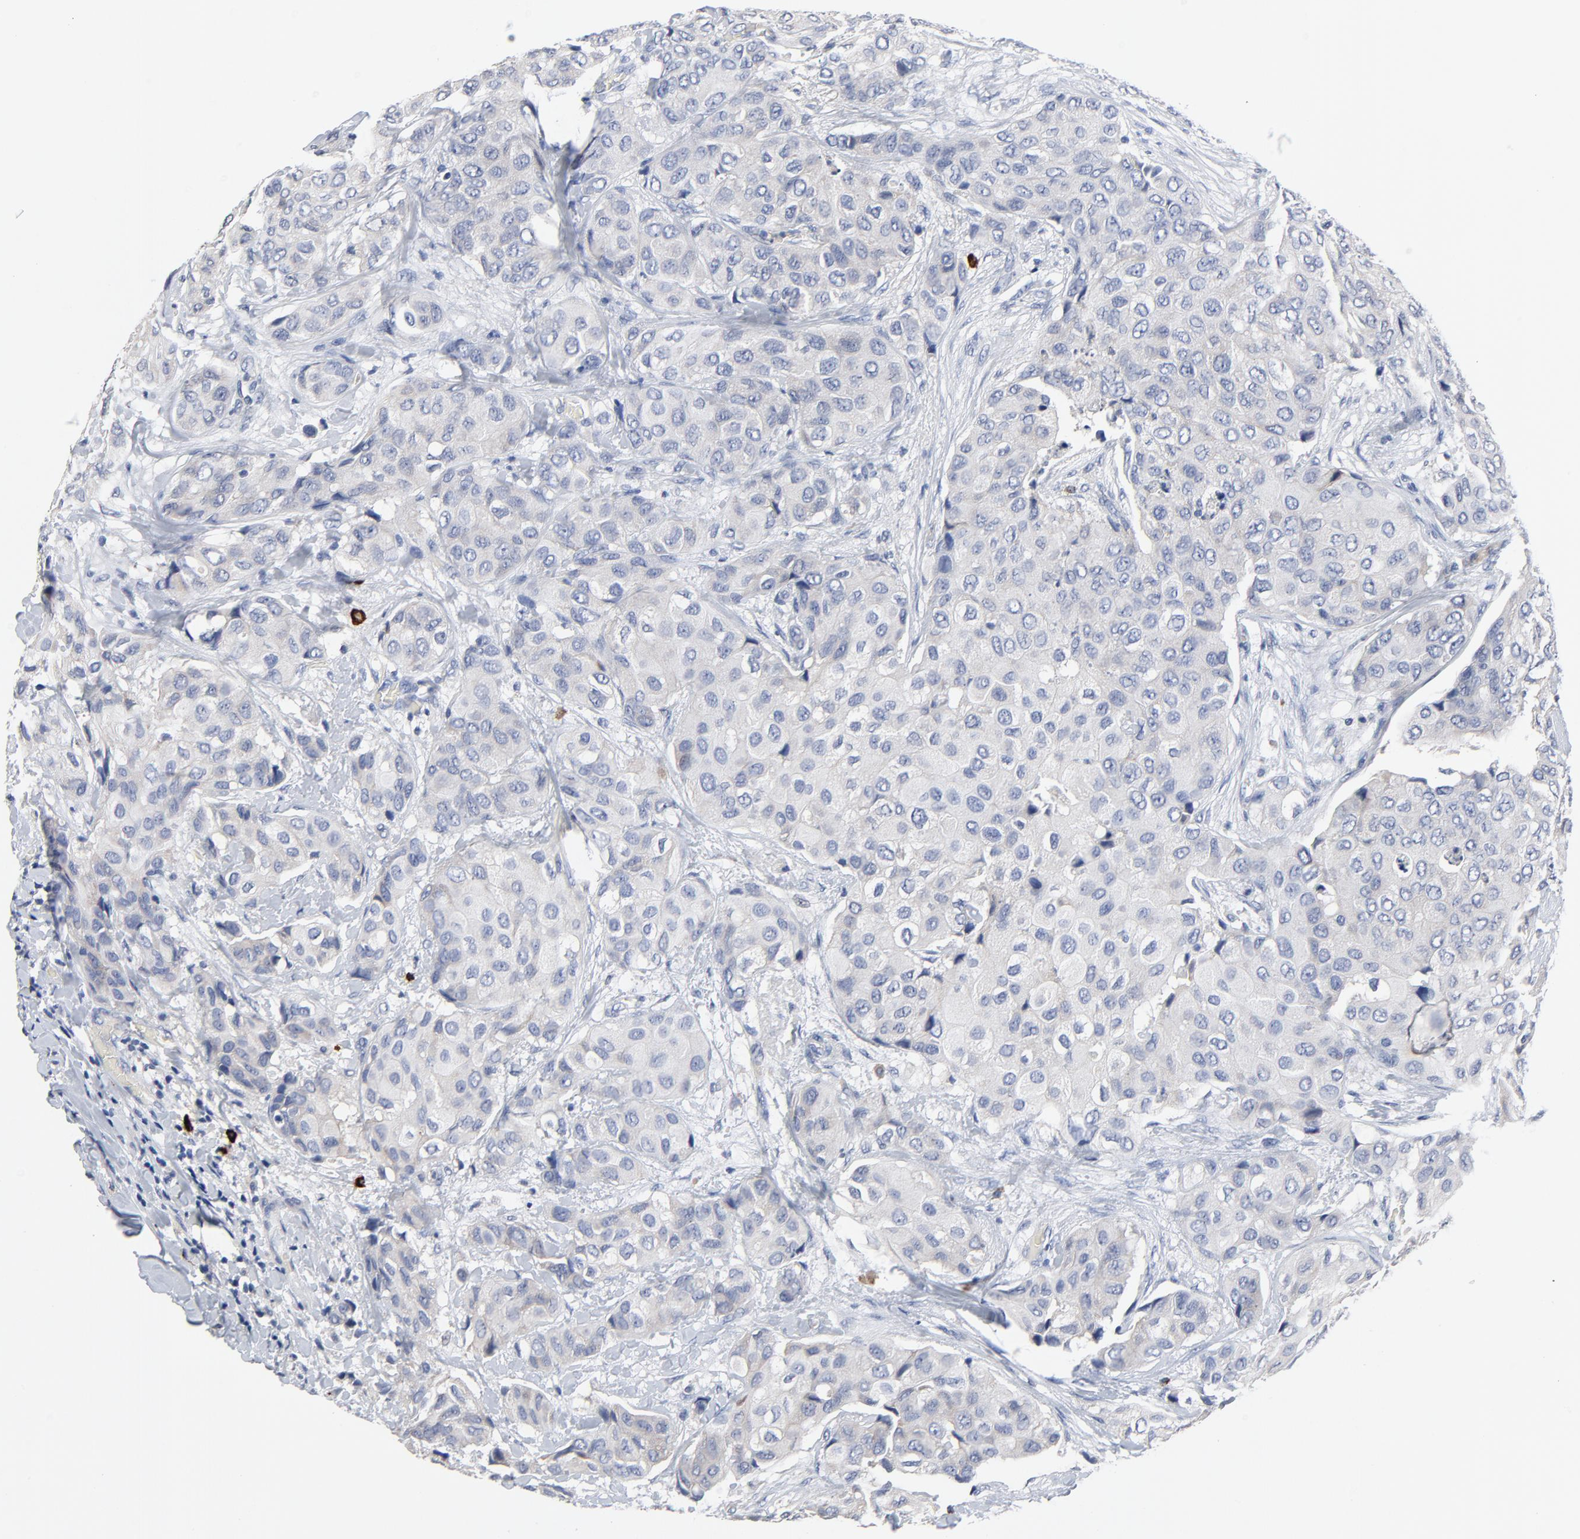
{"staining": {"intensity": "negative", "quantity": "none", "location": "none"}, "tissue": "breast cancer", "cell_type": "Tumor cells", "image_type": "cancer", "snomed": [{"axis": "morphology", "description": "Duct carcinoma"}, {"axis": "topography", "description": "Breast"}], "caption": "Immunohistochemistry micrograph of neoplastic tissue: breast cancer (infiltrating ductal carcinoma) stained with DAB (3,3'-diaminobenzidine) reveals no significant protein expression in tumor cells. (DAB (3,3'-diaminobenzidine) immunohistochemistry, high magnification).", "gene": "FBXL5", "patient": {"sex": "female", "age": 68}}